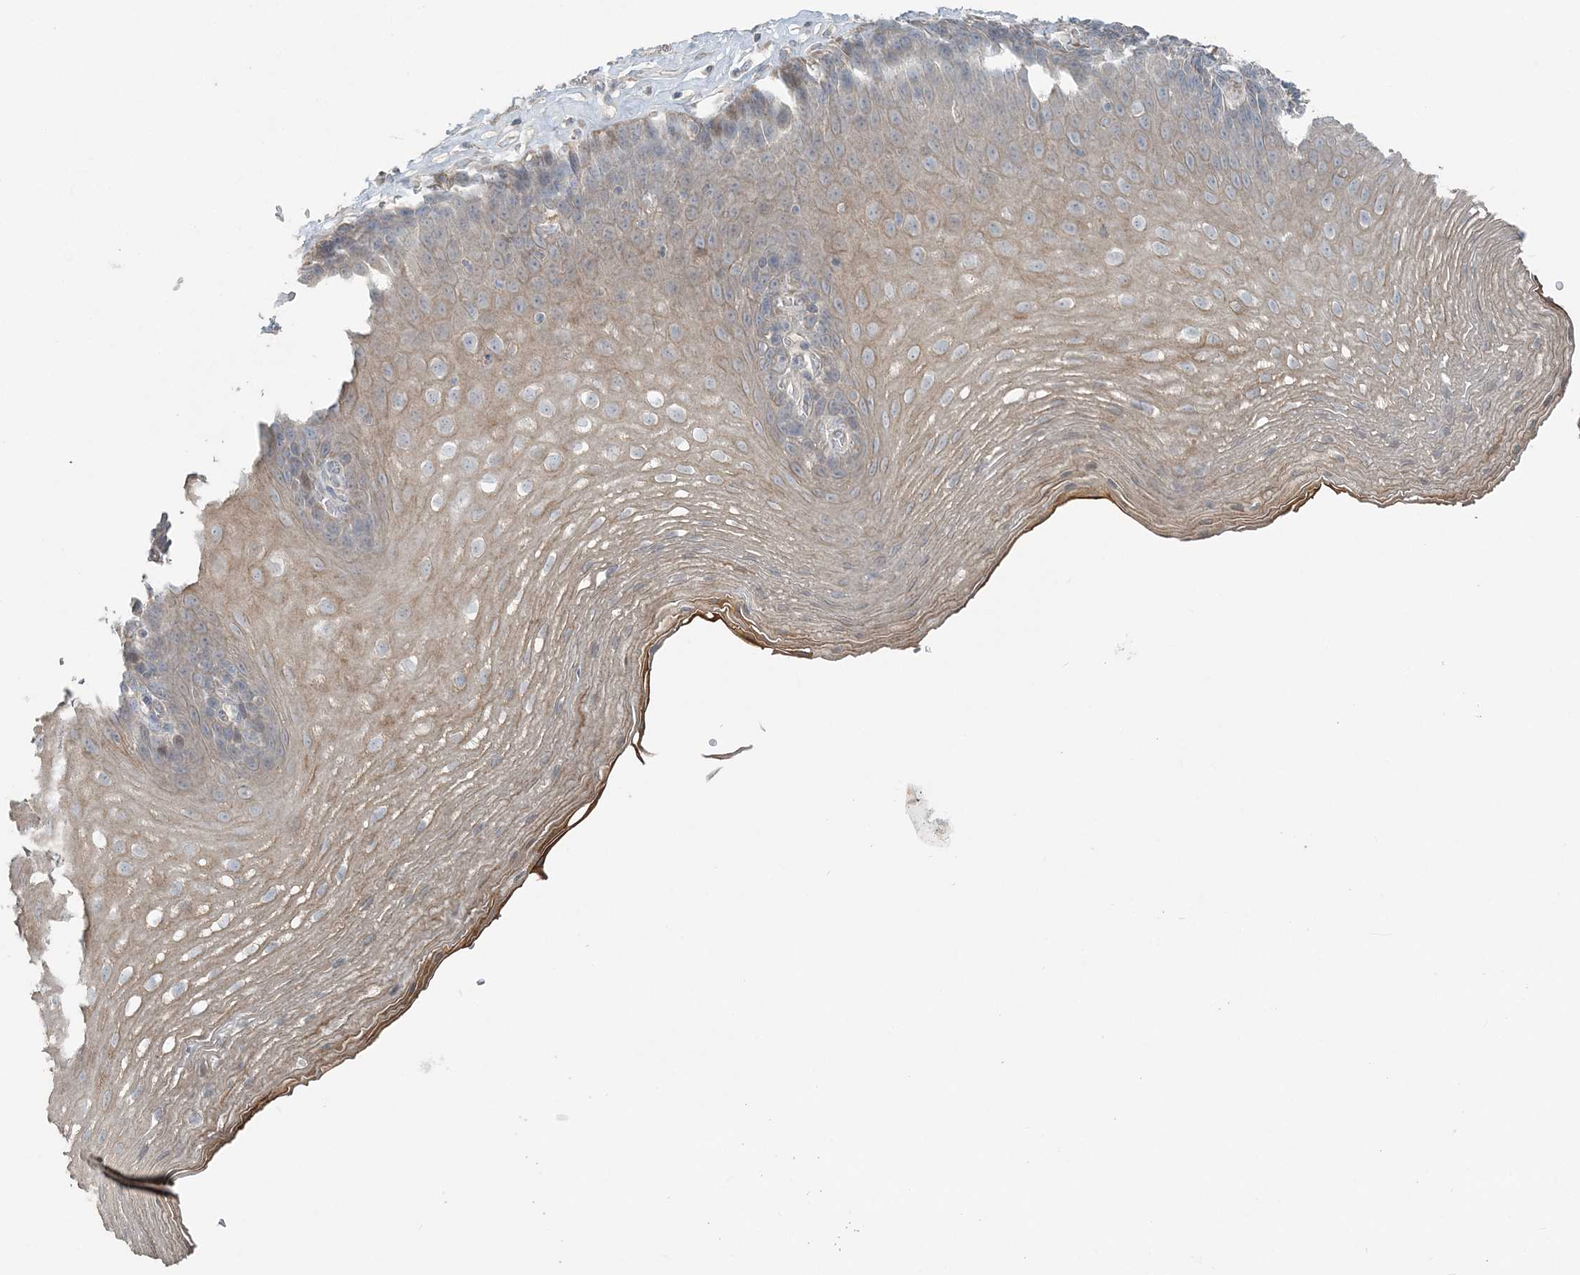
{"staining": {"intensity": "weak", "quantity": "25%-75%", "location": "cytoplasmic/membranous"}, "tissue": "esophagus", "cell_type": "Squamous epithelial cells", "image_type": "normal", "snomed": [{"axis": "morphology", "description": "Normal tissue, NOS"}, {"axis": "topography", "description": "Esophagus"}], "caption": "IHC micrograph of normal esophagus: human esophagus stained using IHC demonstrates low levels of weak protein expression localized specifically in the cytoplasmic/membranous of squamous epithelial cells, appearing as a cytoplasmic/membranous brown color.", "gene": "SLC4A10", "patient": {"sex": "female", "age": 66}}